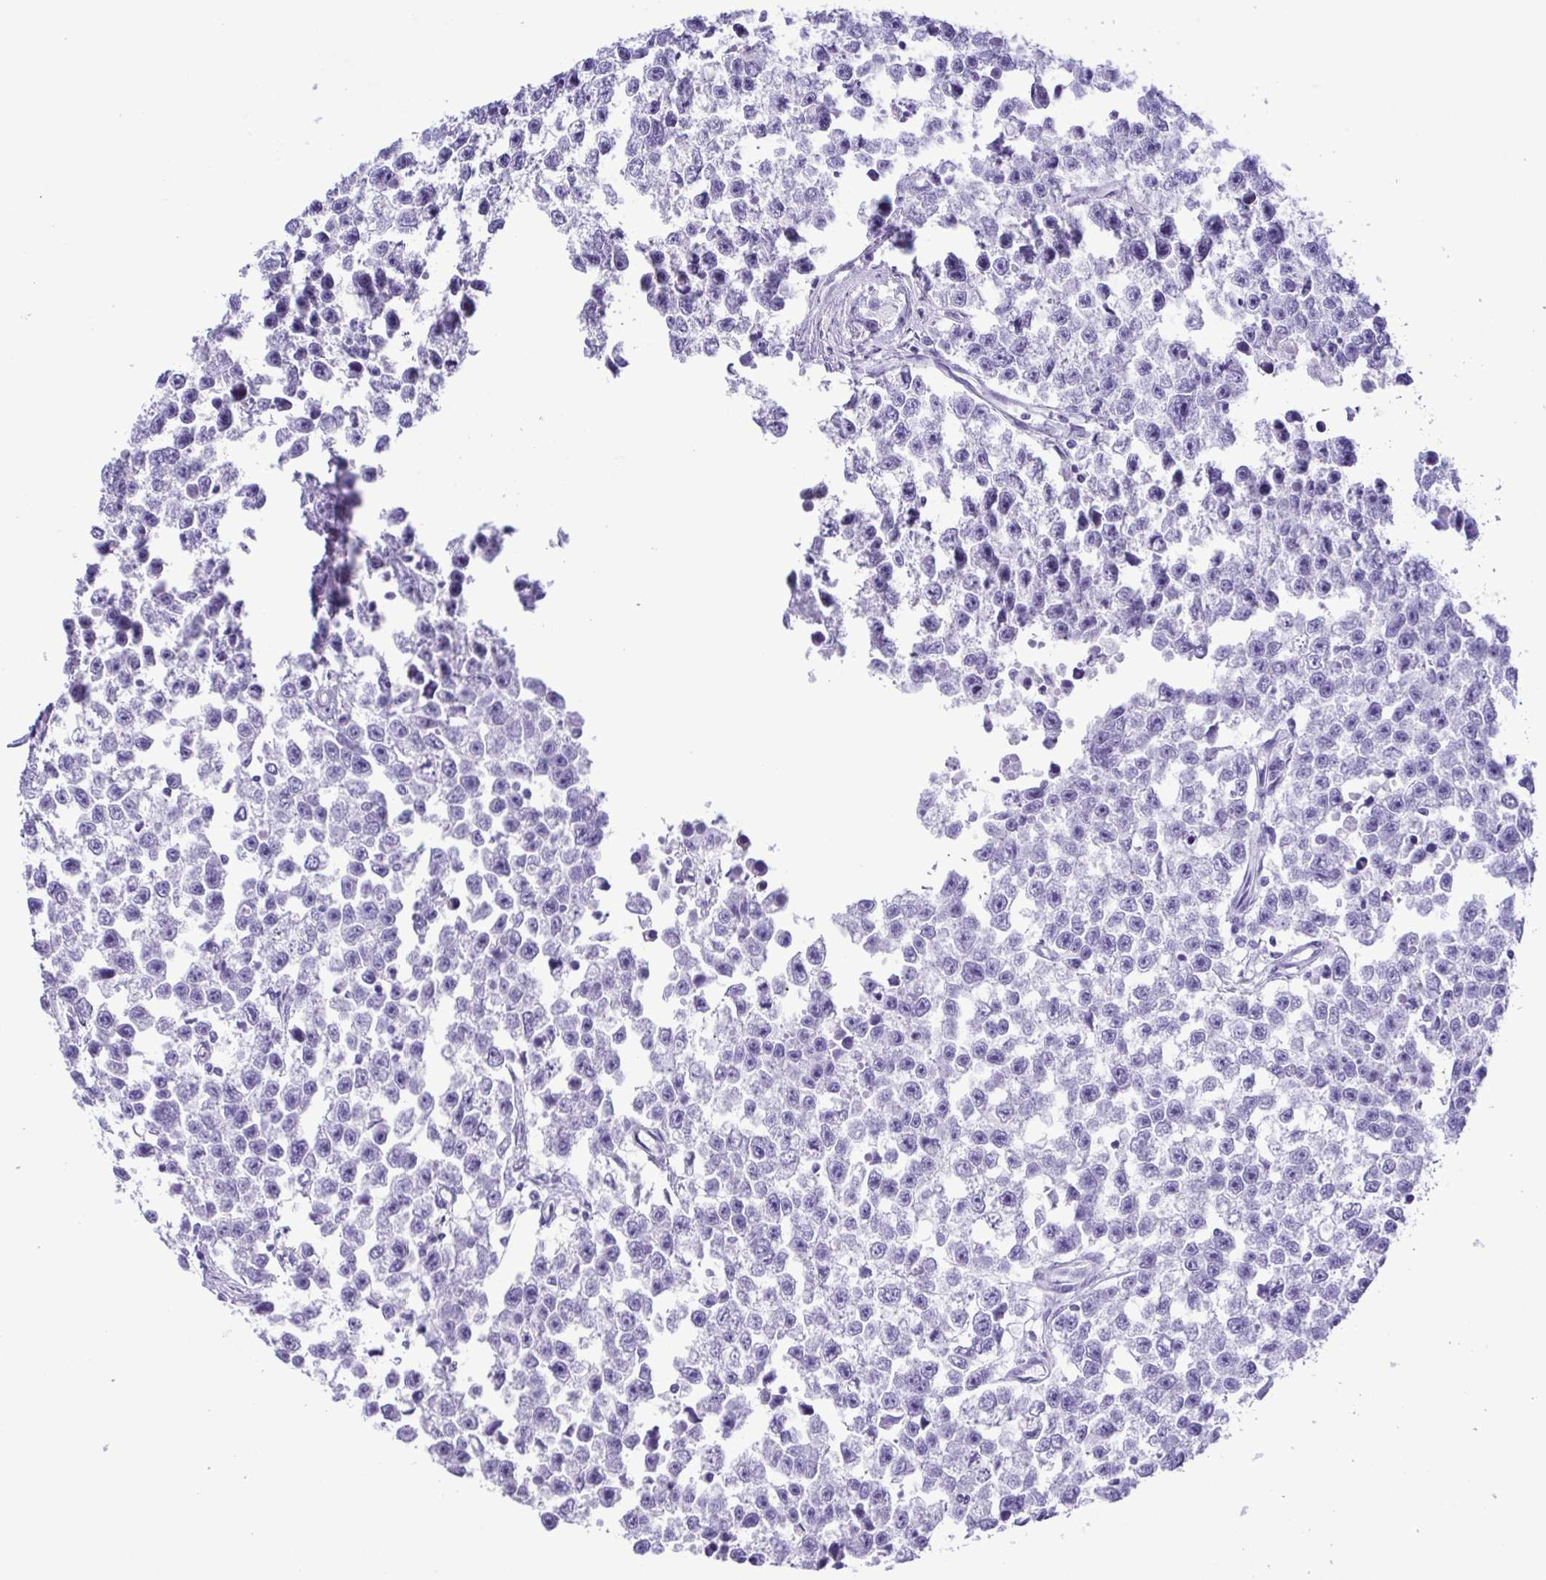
{"staining": {"intensity": "negative", "quantity": "none", "location": "none"}, "tissue": "testis cancer", "cell_type": "Tumor cells", "image_type": "cancer", "snomed": [{"axis": "morphology", "description": "Seminoma, NOS"}, {"axis": "topography", "description": "Testis"}], "caption": "Immunohistochemical staining of testis cancer displays no significant staining in tumor cells.", "gene": "CASP14", "patient": {"sex": "male", "age": 26}}